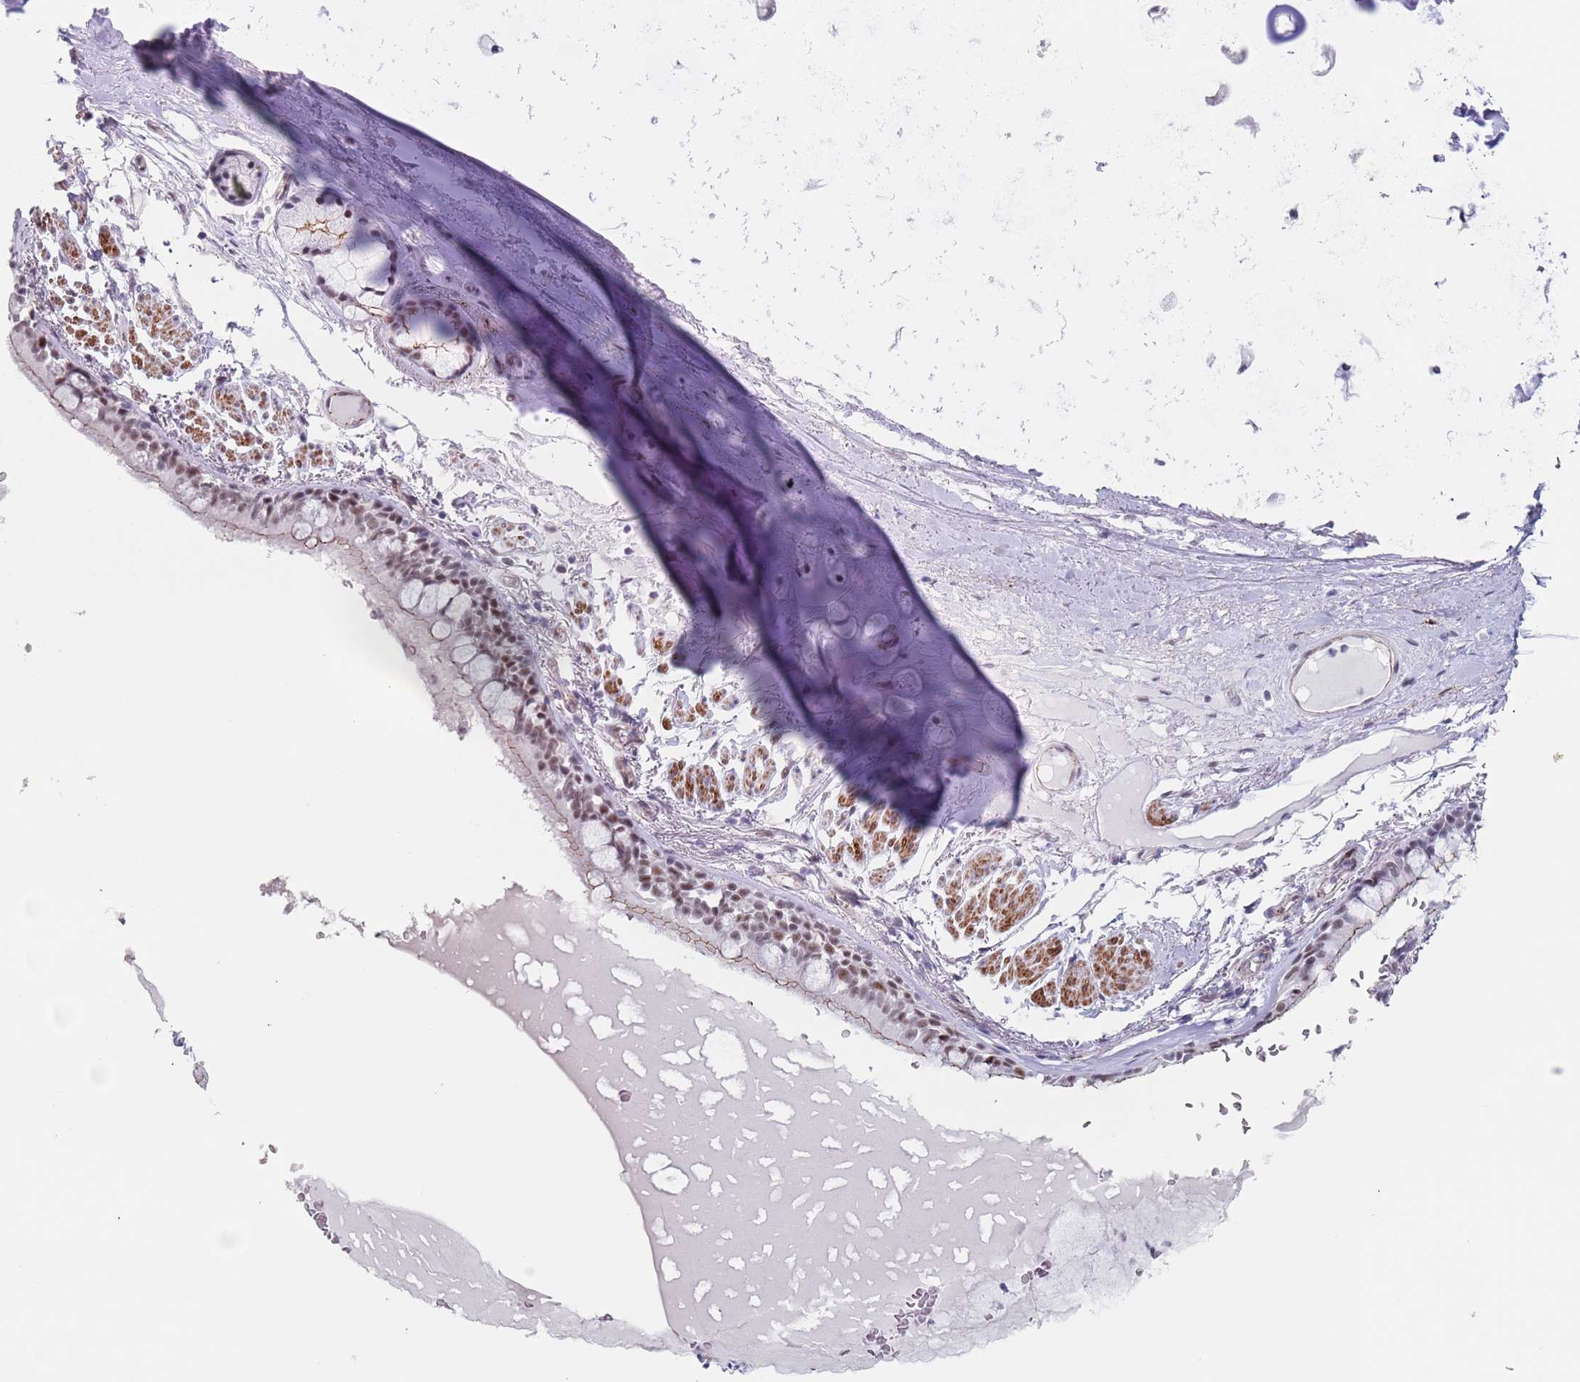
{"staining": {"intensity": "moderate", "quantity": ">75%", "location": "cytoplasmic/membranous,nuclear"}, "tissue": "bronchus", "cell_type": "Respiratory epithelial cells", "image_type": "normal", "snomed": [{"axis": "morphology", "description": "Normal tissue, NOS"}, {"axis": "topography", "description": "Bronchus"}], "caption": "Immunohistochemical staining of benign human bronchus shows moderate cytoplasmic/membranous,nuclear protein expression in about >75% of respiratory epithelial cells.", "gene": "OR5A2", "patient": {"sex": "male", "age": 70}}